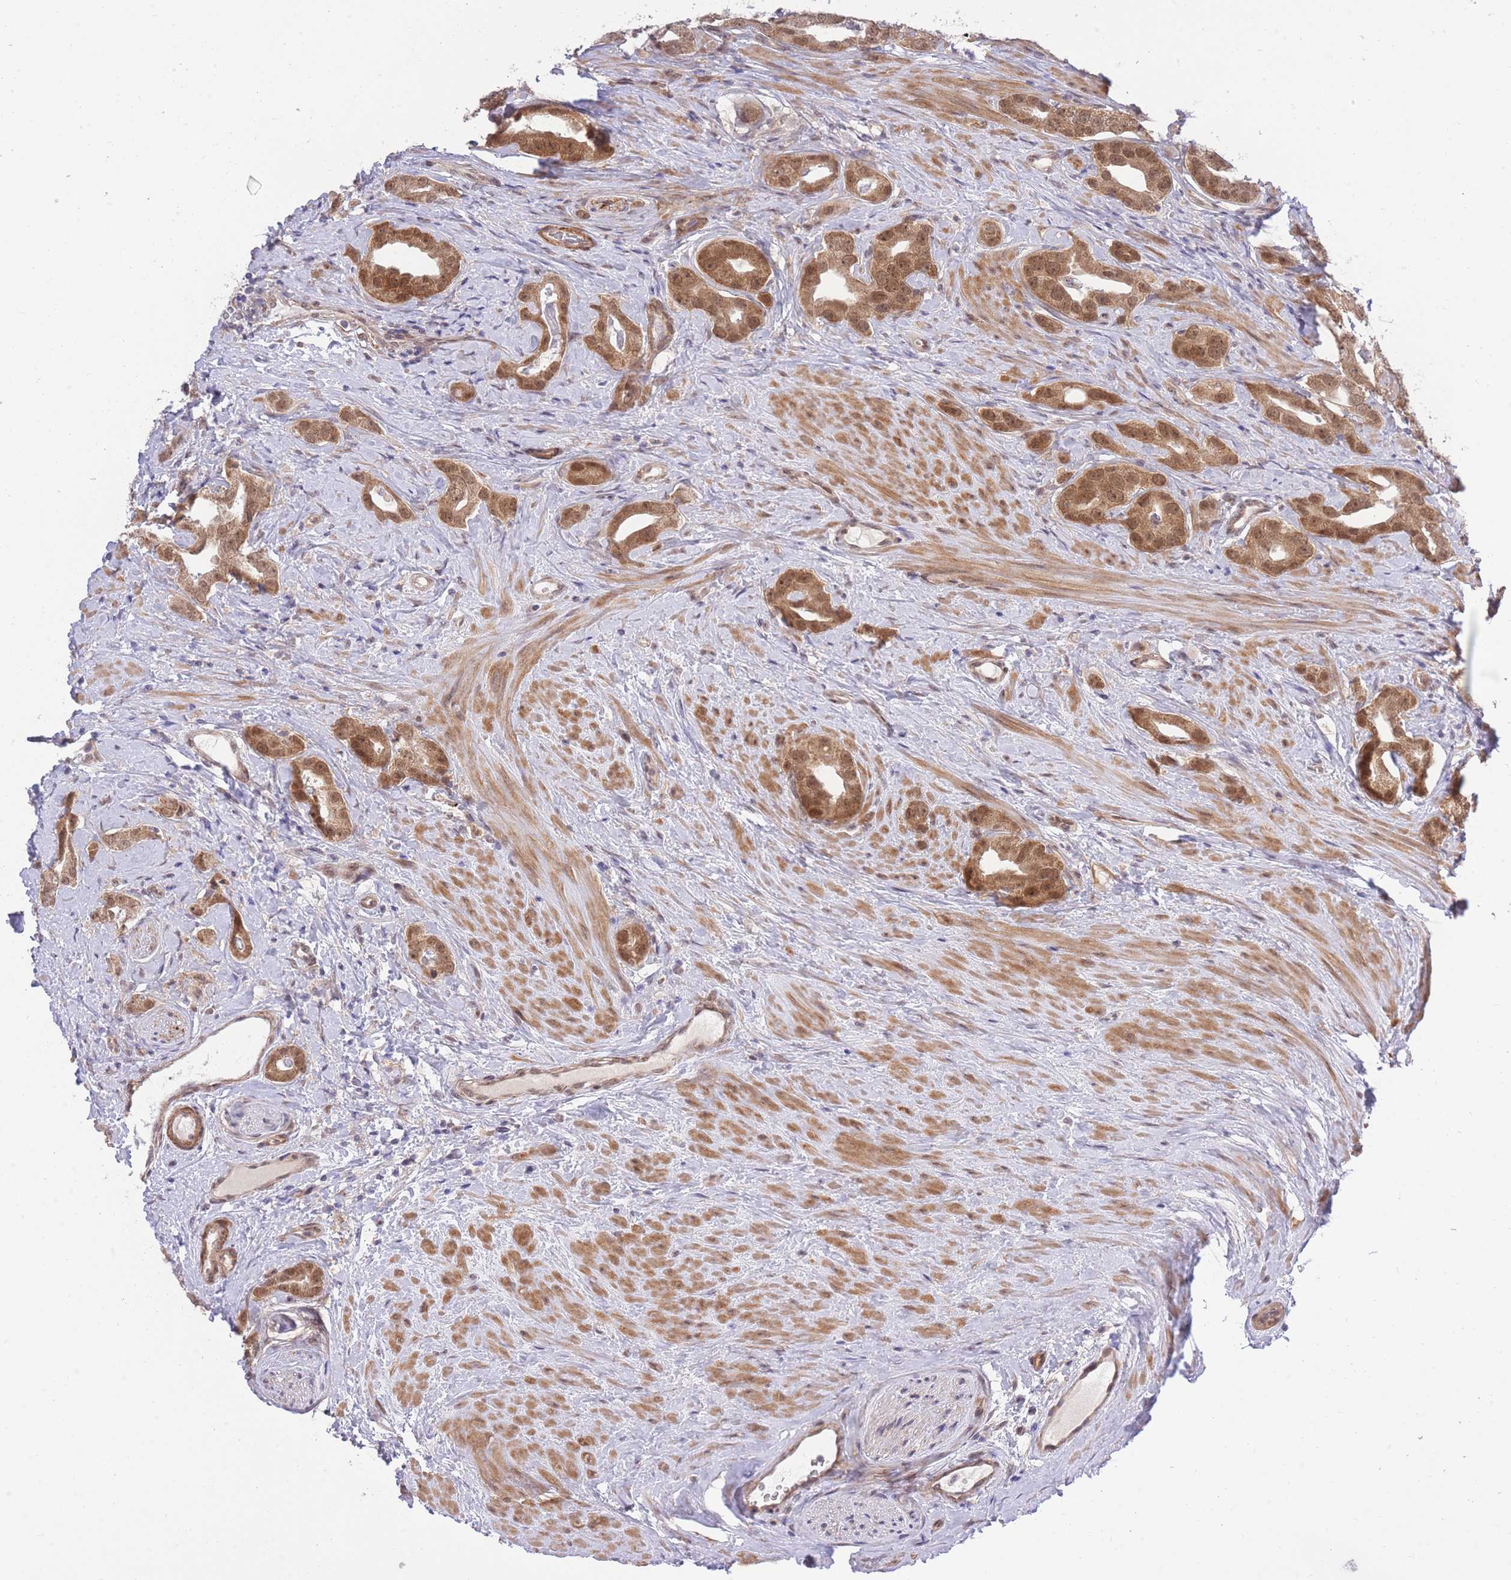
{"staining": {"intensity": "moderate", "quantity": ">75%", "location": "cytoplasmic/membranous,nuclear"}, "tissue": "prostate cancer", "cell_type": "Tumor cells", "image_type": "cancer", "snomed": [{"axis": "morphology", "description": "Adenocarcinoma, High grade"}, {"axis": "topography", "description": "Prostate"}], "caption": "Immunohistochemistry (IHC) (DAB (3,3'-diaminobenzidine)) staining of human prostate adenocarcinoma (high-grade) reveals moderate cytoplasmic/membranous and nuclear protein positivity in about >75% of tumor cells.", "gene": "ELOA2", "patient": {"sex": "male", "age": 63}}